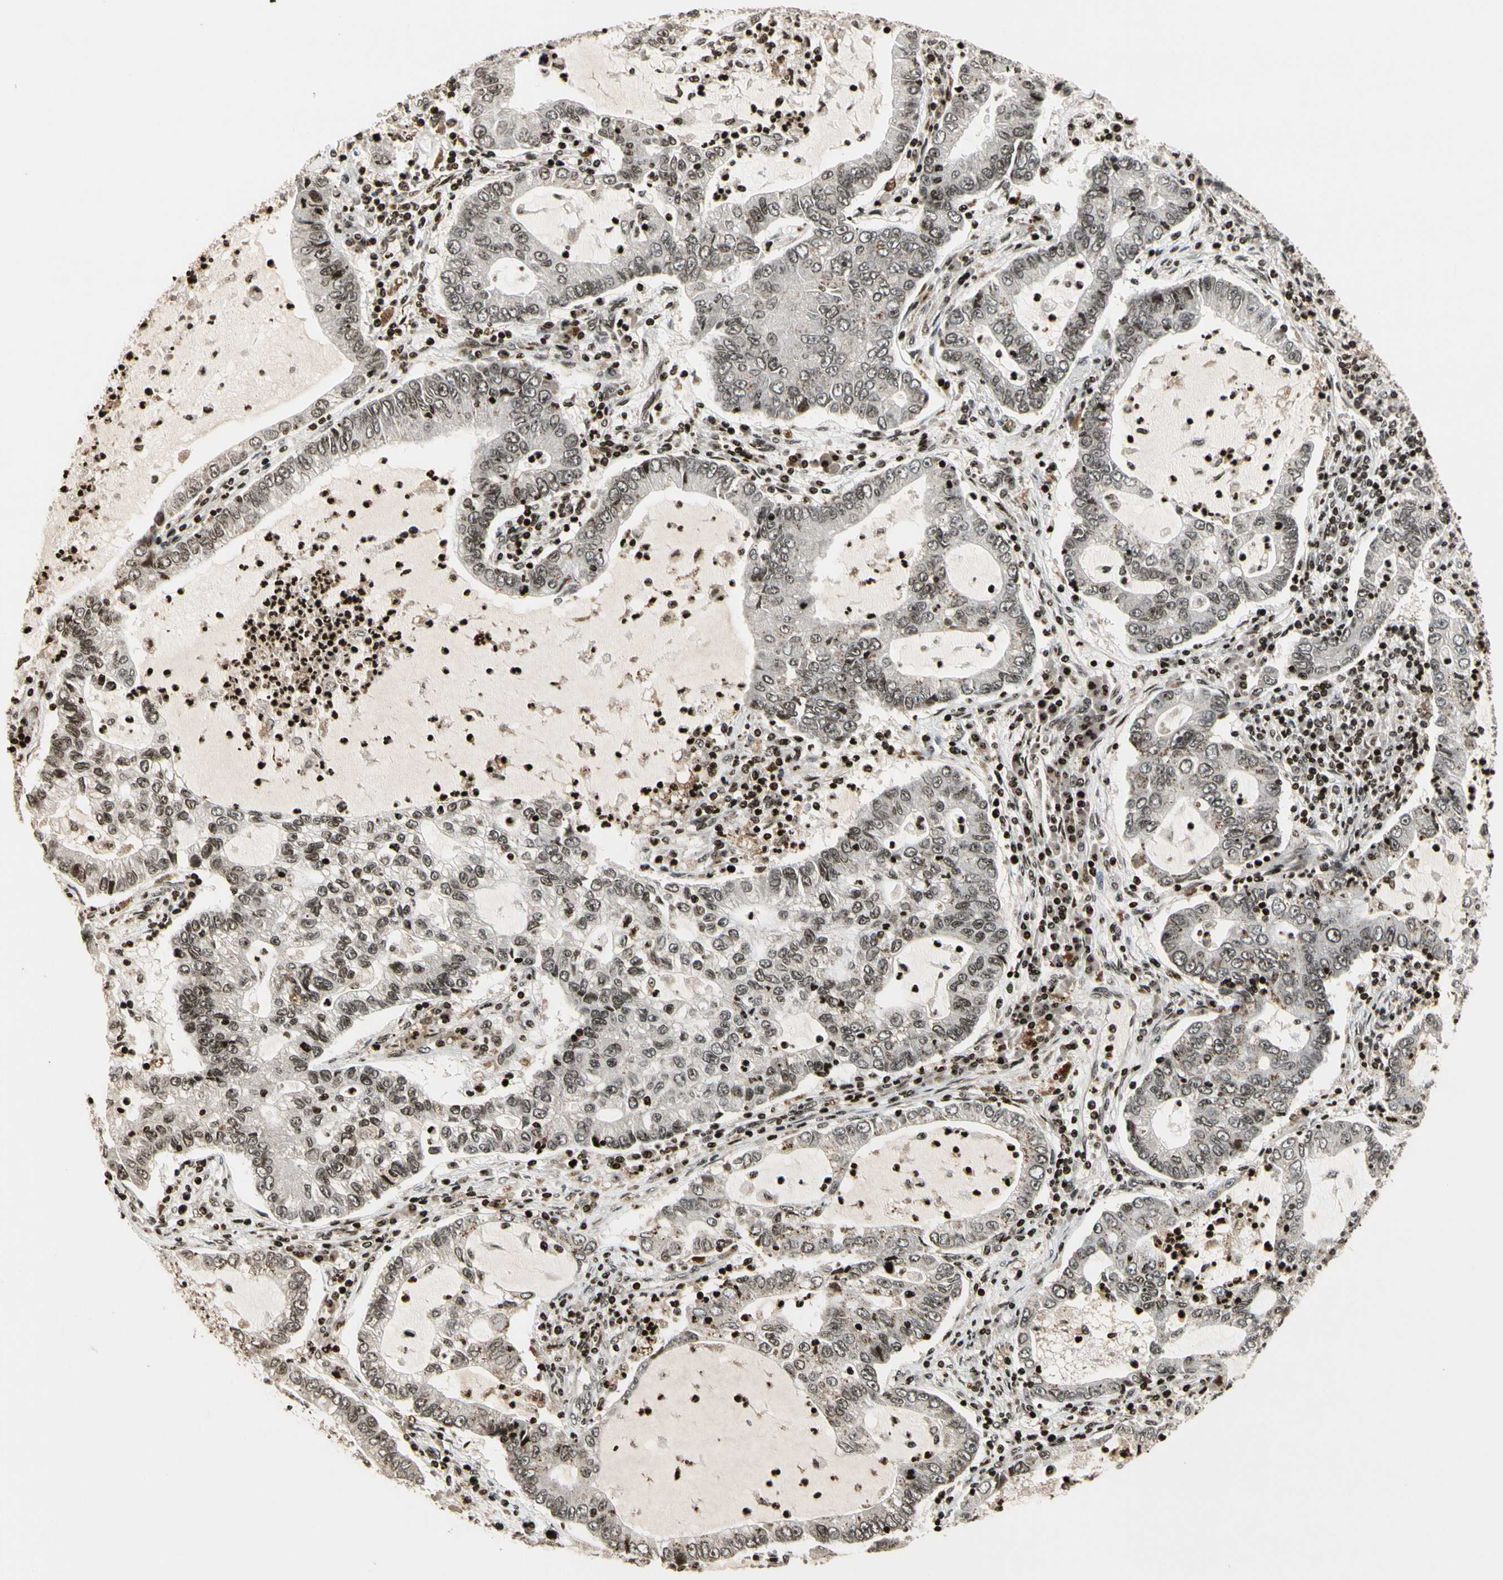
{"staining": {"intensity": "weak", "quantity": ">75%", "location": "nuclear"}, "tissue": "lung cancer", "cell_type": "Tumor cells", "image_type": "cancer", "snomed": [{"axis": "morphology", "description": "Adenocarcinoma, NOS"}, {"axis": "topography", "description": "Lung"}], "caption": "Human lung cancer stained for a protein (brown) exhibits weak nuclear positive positivity in approximately >75% of tumor cells.", "gene": "TSHZ3", "patient": {"sex": "female", "age": 51}}